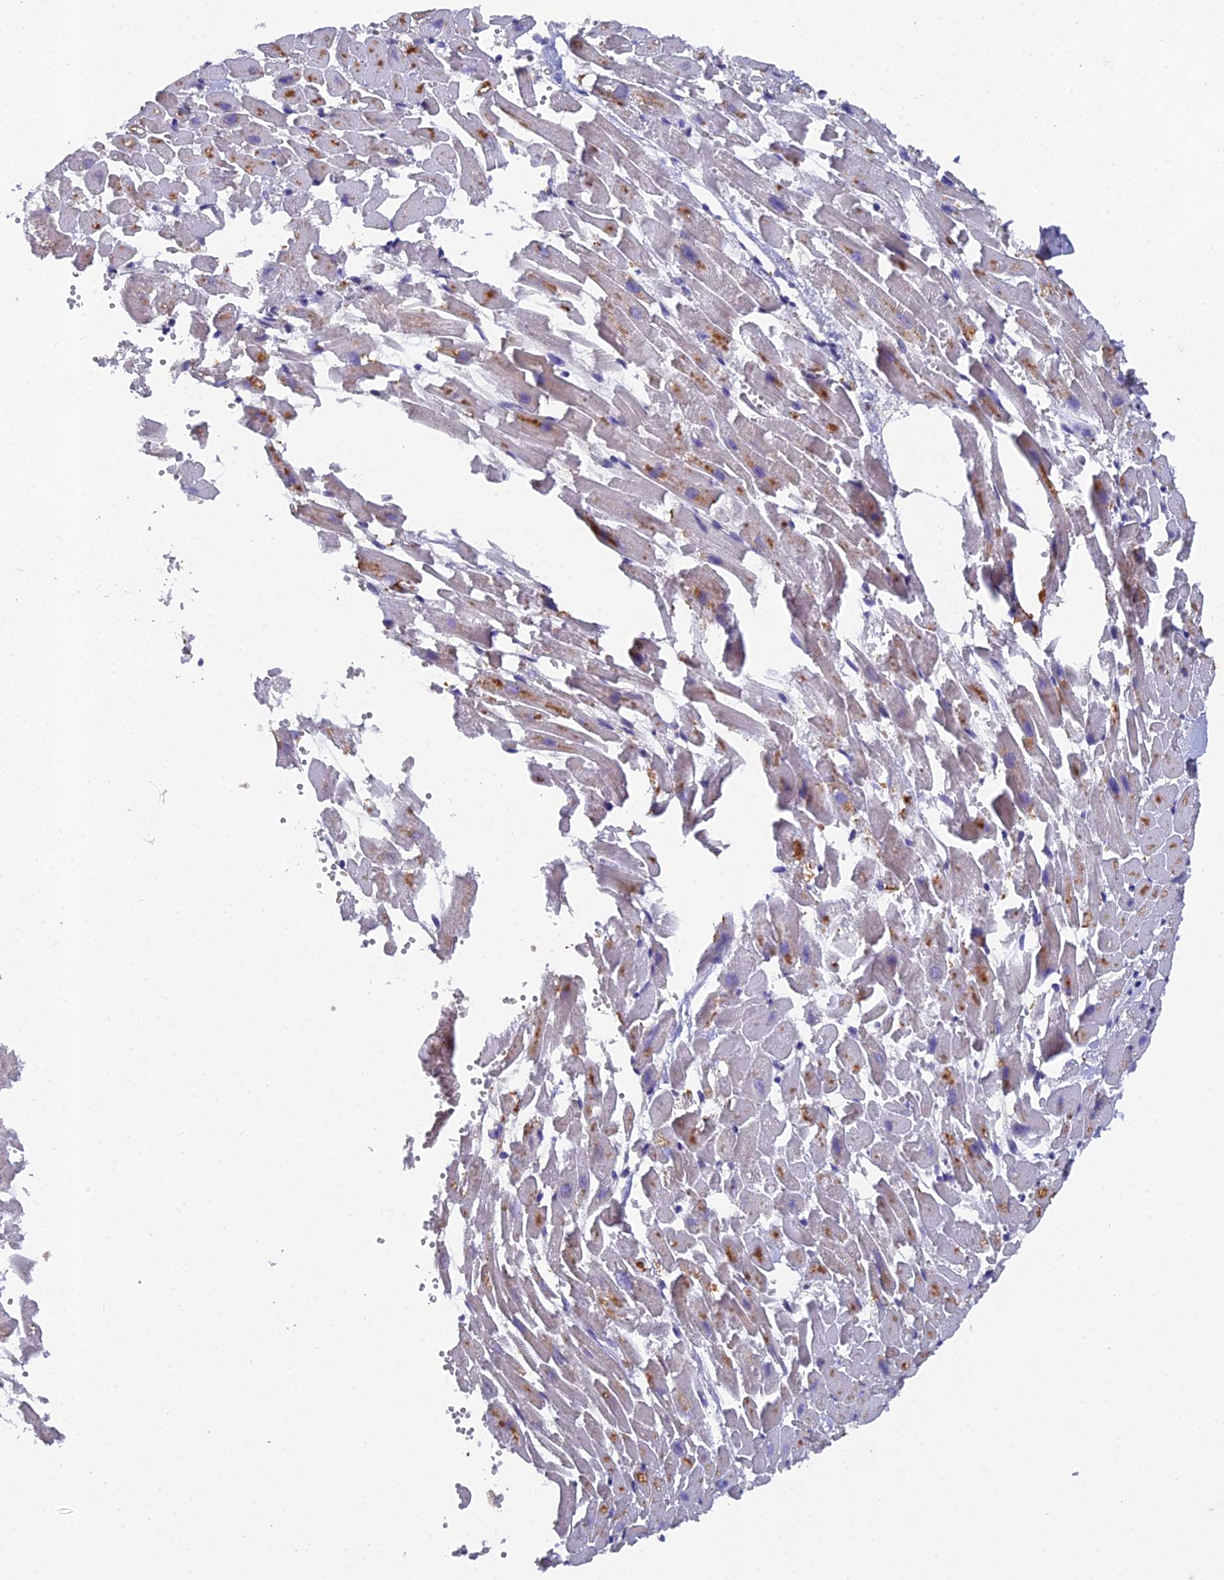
{"staining": {"intensity": "moderate", "quantity": "<25%", "location": "cytoplasmic/membranous"}, "tissue": "heart muscle", "cell_type": "Cardiomyocytes", "image_type": "normal", "snomed": [{"axis": "morphology", "description": "Normal tissue, NOS"}, {"axis": "topography", "description": "Heart"}], "caption": "Cardiomyocytes show low levels of moderate cytoplasmic/membranous staining in about <25% of cells in normal heart muscle. (brown staining indicates protein expression, while blue staining denotes nuclei).", "gene": "GALK2", "patient": {"sex": "female", "age": 64}}